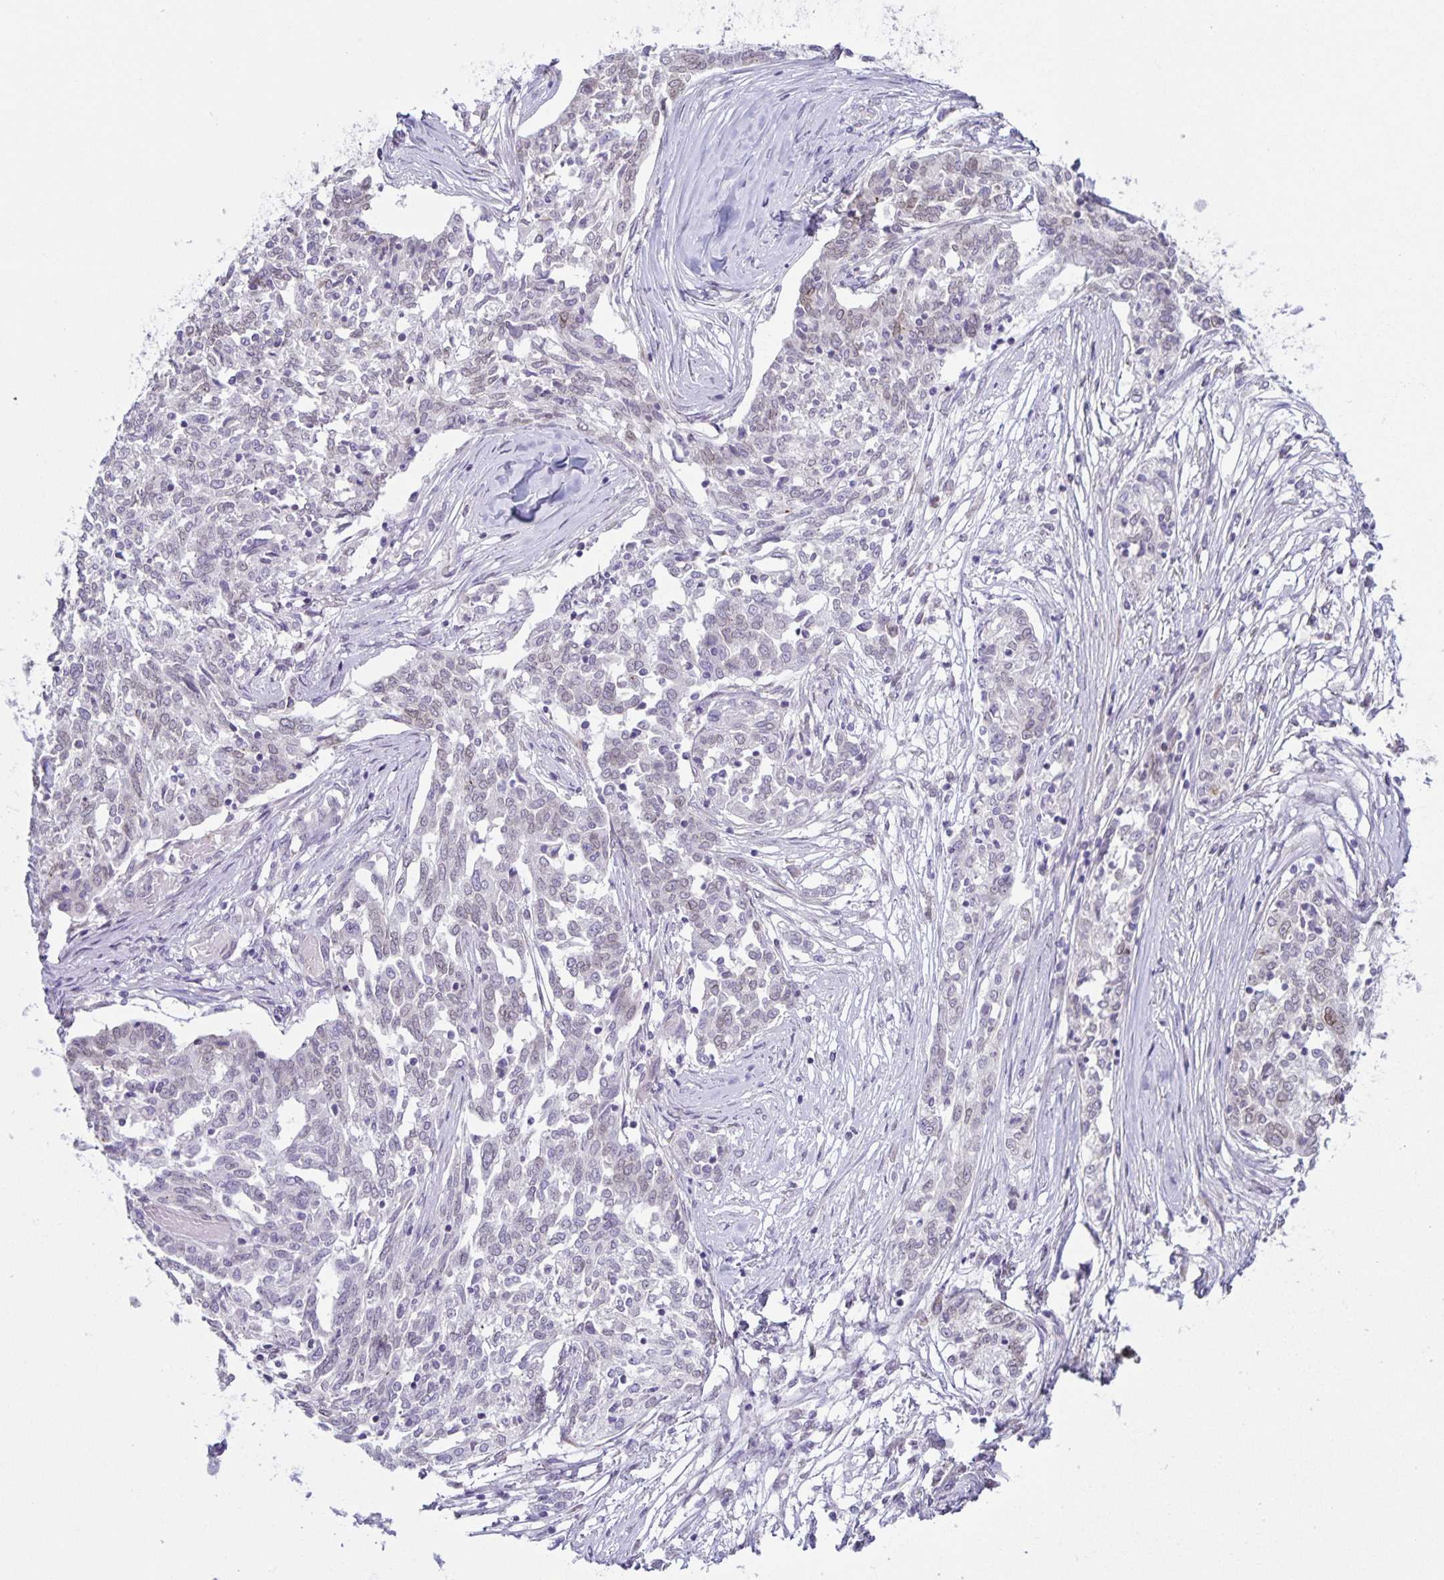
{"staining": {"intensity": "weak", "quantity": "<25%", "location": "cytoplasmic/membranous,nuclear"}, "tissue": "ovarian cancer", "cell_type": "Tumor cells", "image_type": "cancer", "snomed": [{"axis": "morphology", "description": "Cystadenocarcinoma, serous, NOS"}, {"axis": "topography", "description": "Ovary"}], "caption": "Immunohistochemistry of human serous cystadenocarcinoma (ovarian) reveals no expression in tumor cells.", "gene": "SYNE2", "patient": {"sex": "female", "age": 67}}